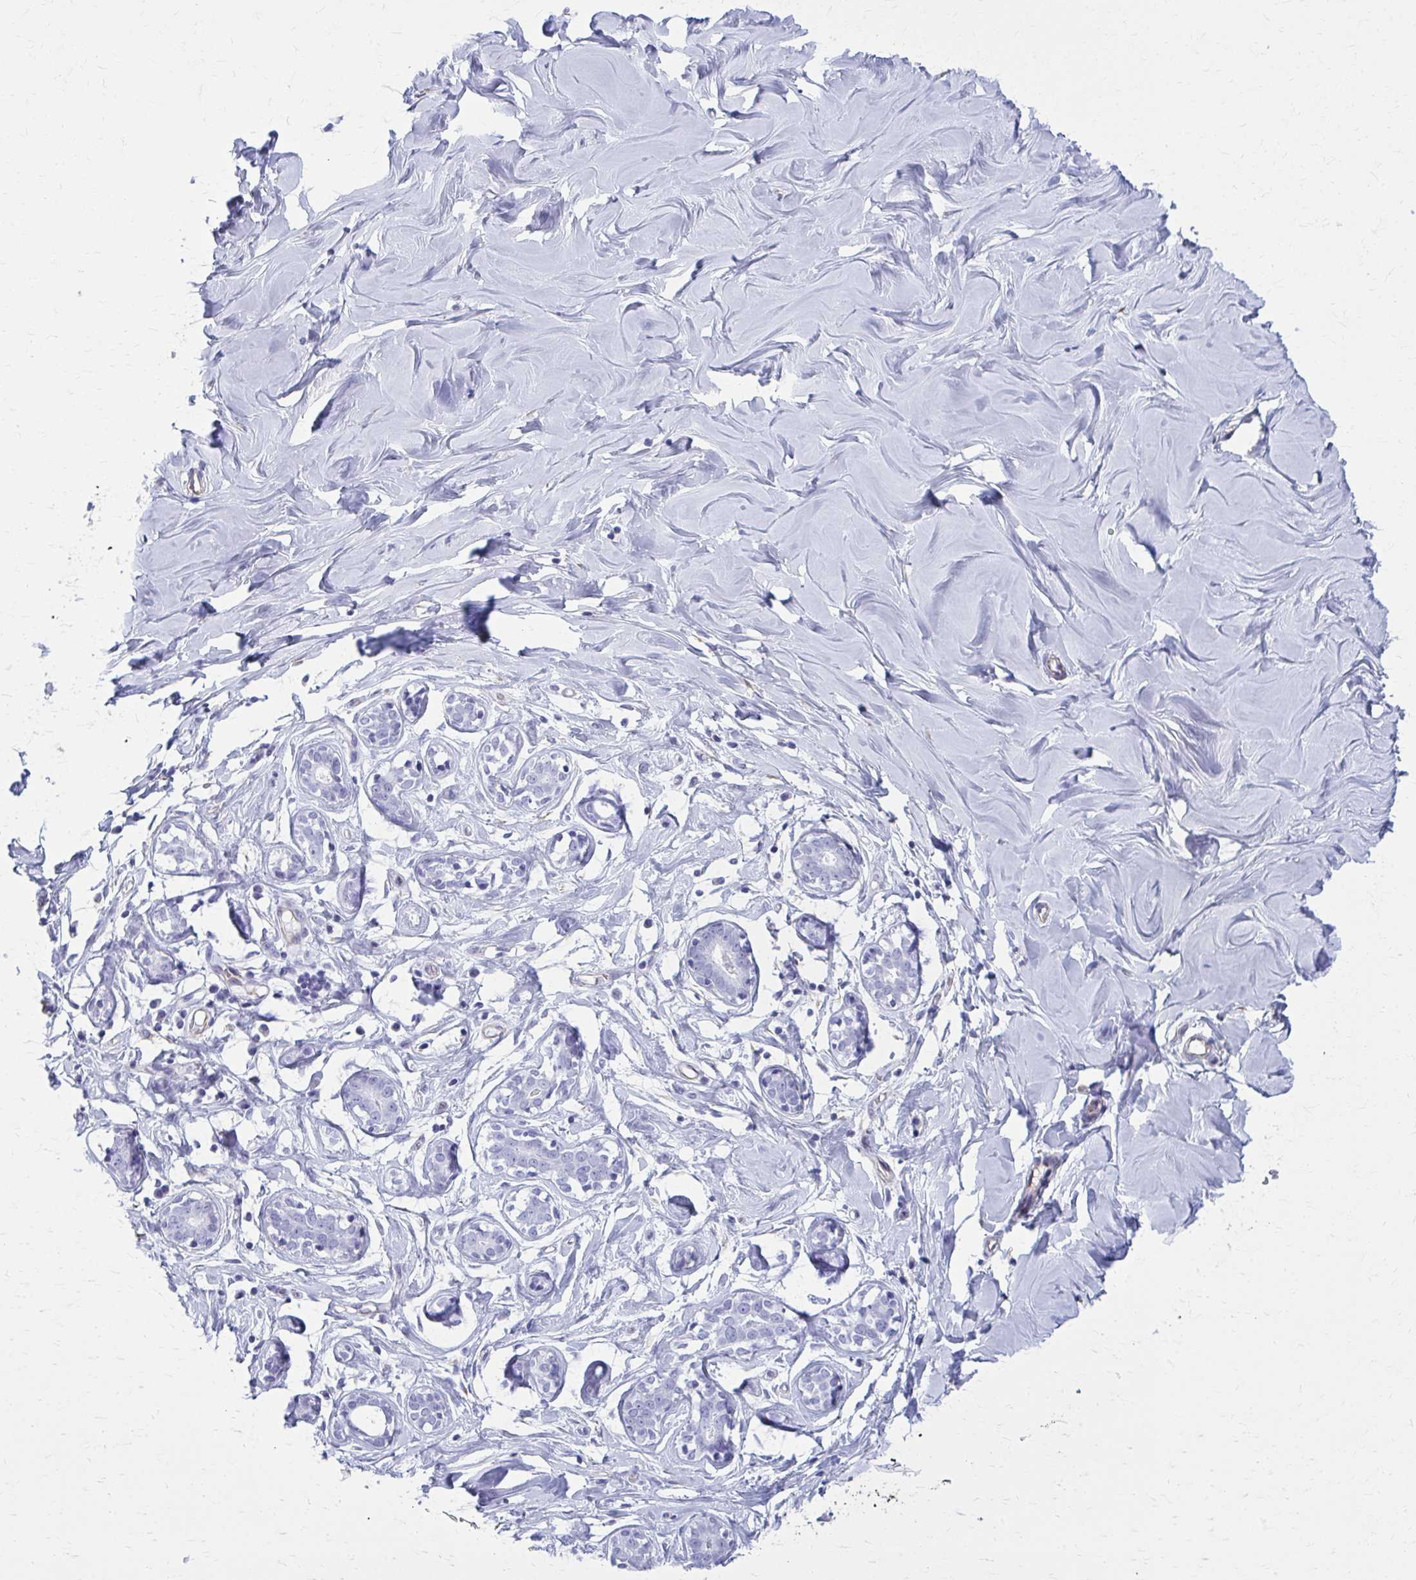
{"staining": {"intensity": "negative", "quantity": "none", "location": "none"}, "tissue": "breast", "cell_type": "Adipocytes", "image_type": "normal", "snomed": [{"axis": "morphology", "description": "Normal tissue, NOS"}, {"axis": "topography", "description": "Breast"}], "caption": "The photomicrograph reveals no significant positivity in adipocytes of breast.", "gene": "GFAP", "patient": {"sex": "female", "age": 27}}